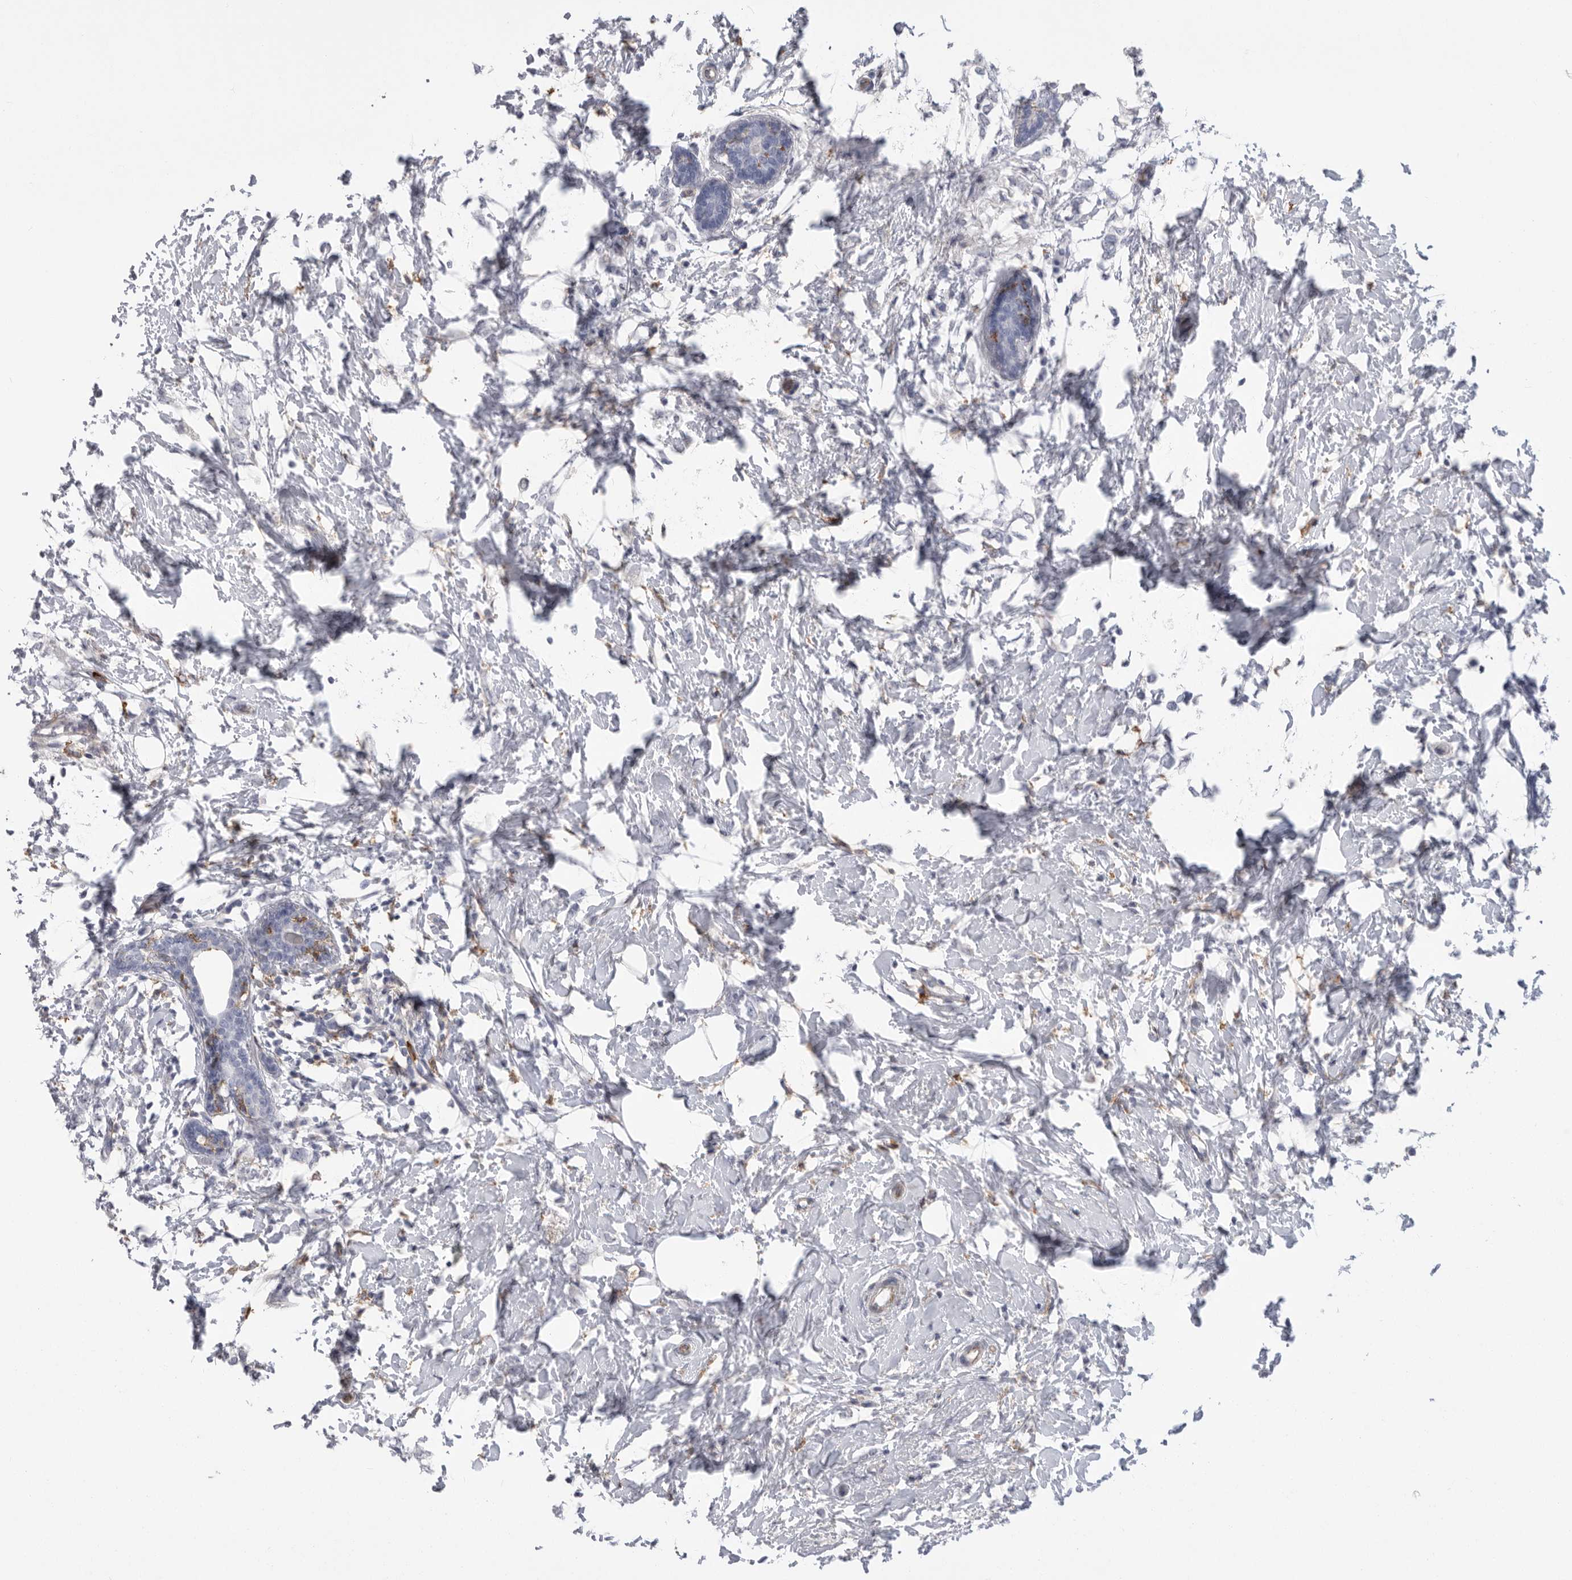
{"staining": {"intensity": "negative", "quantity": "none", "location": "none"}, "tissue": "breast cancer", "cell_type": "Tumor cells", "image_type": "cancer", "snomed": [{"axis": "morphology", "description": "Normal tissue, NOS"}, {"axis": "morphology", "description": "Lobular carcinoma"}, {"axis": "topography", "description": "Breast"}], "caption": "Breast cancer (lobular carcinoma) was stained to show a protein in brown. There is no significant staining in tumor cells.", "gene": "SIGLEC10", "patient": {"sex": "female", "age": 47}}